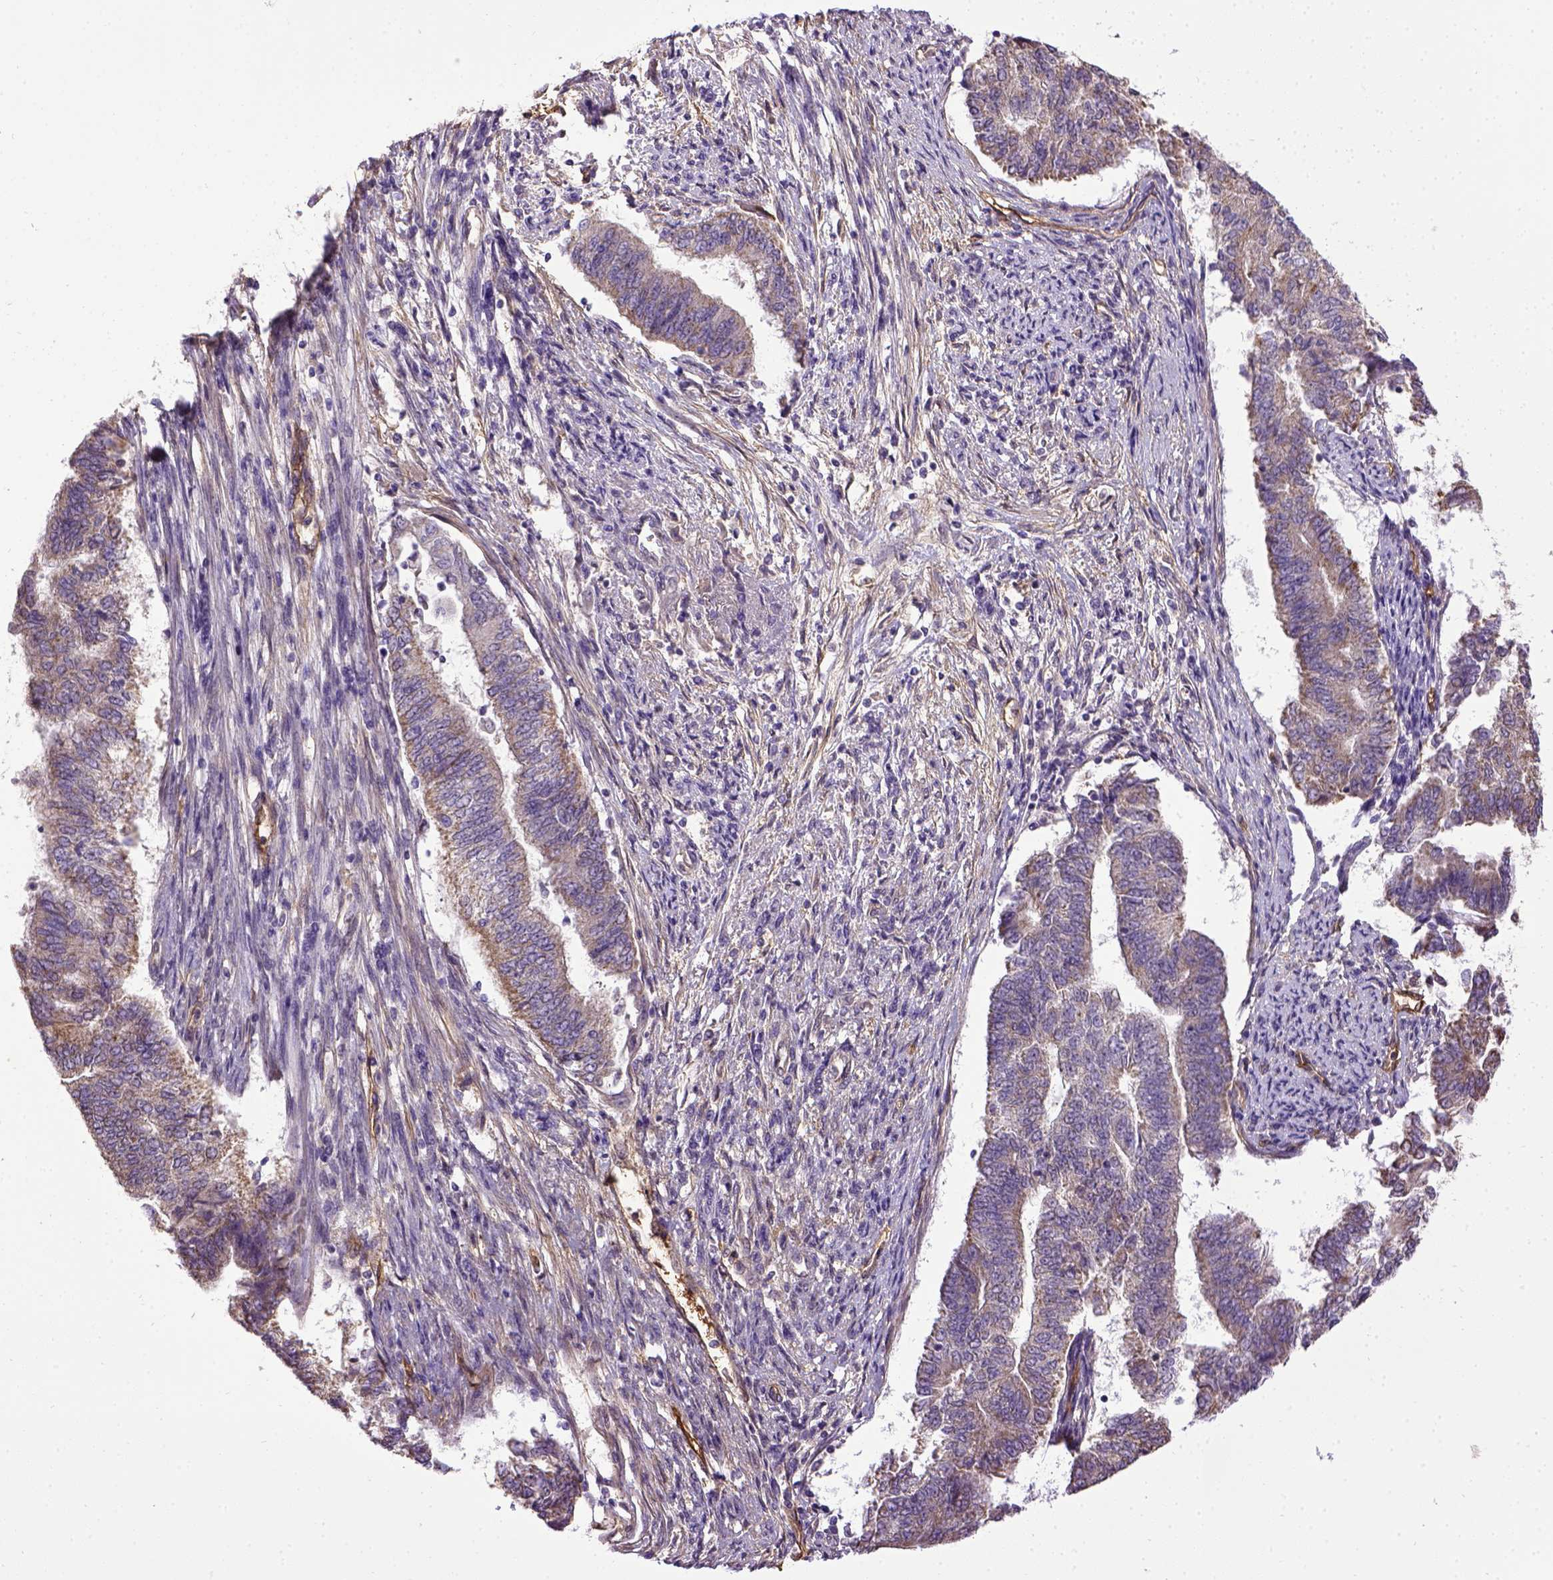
{"staining": {"intensity": "weak", "quantity": ">75%", "location": "cytoplasmic/membranous"}, "tissue": "endometrial cancer", "cell_type": "Tumor cells", "image_type": "cancer", "snomed": [{"axis": "morphology", "description": "Adenocarcinoma, NOS"}, {"axis": "topography", "description": "Endometrium"}], "caption": "Tumor cells reveal low levels of weak cytoplasmic/membranous expression in approximately >75% of cells in human endometrial cancer.", "gene": "ENG", "patient": {"sex": "female", "age": 65}}